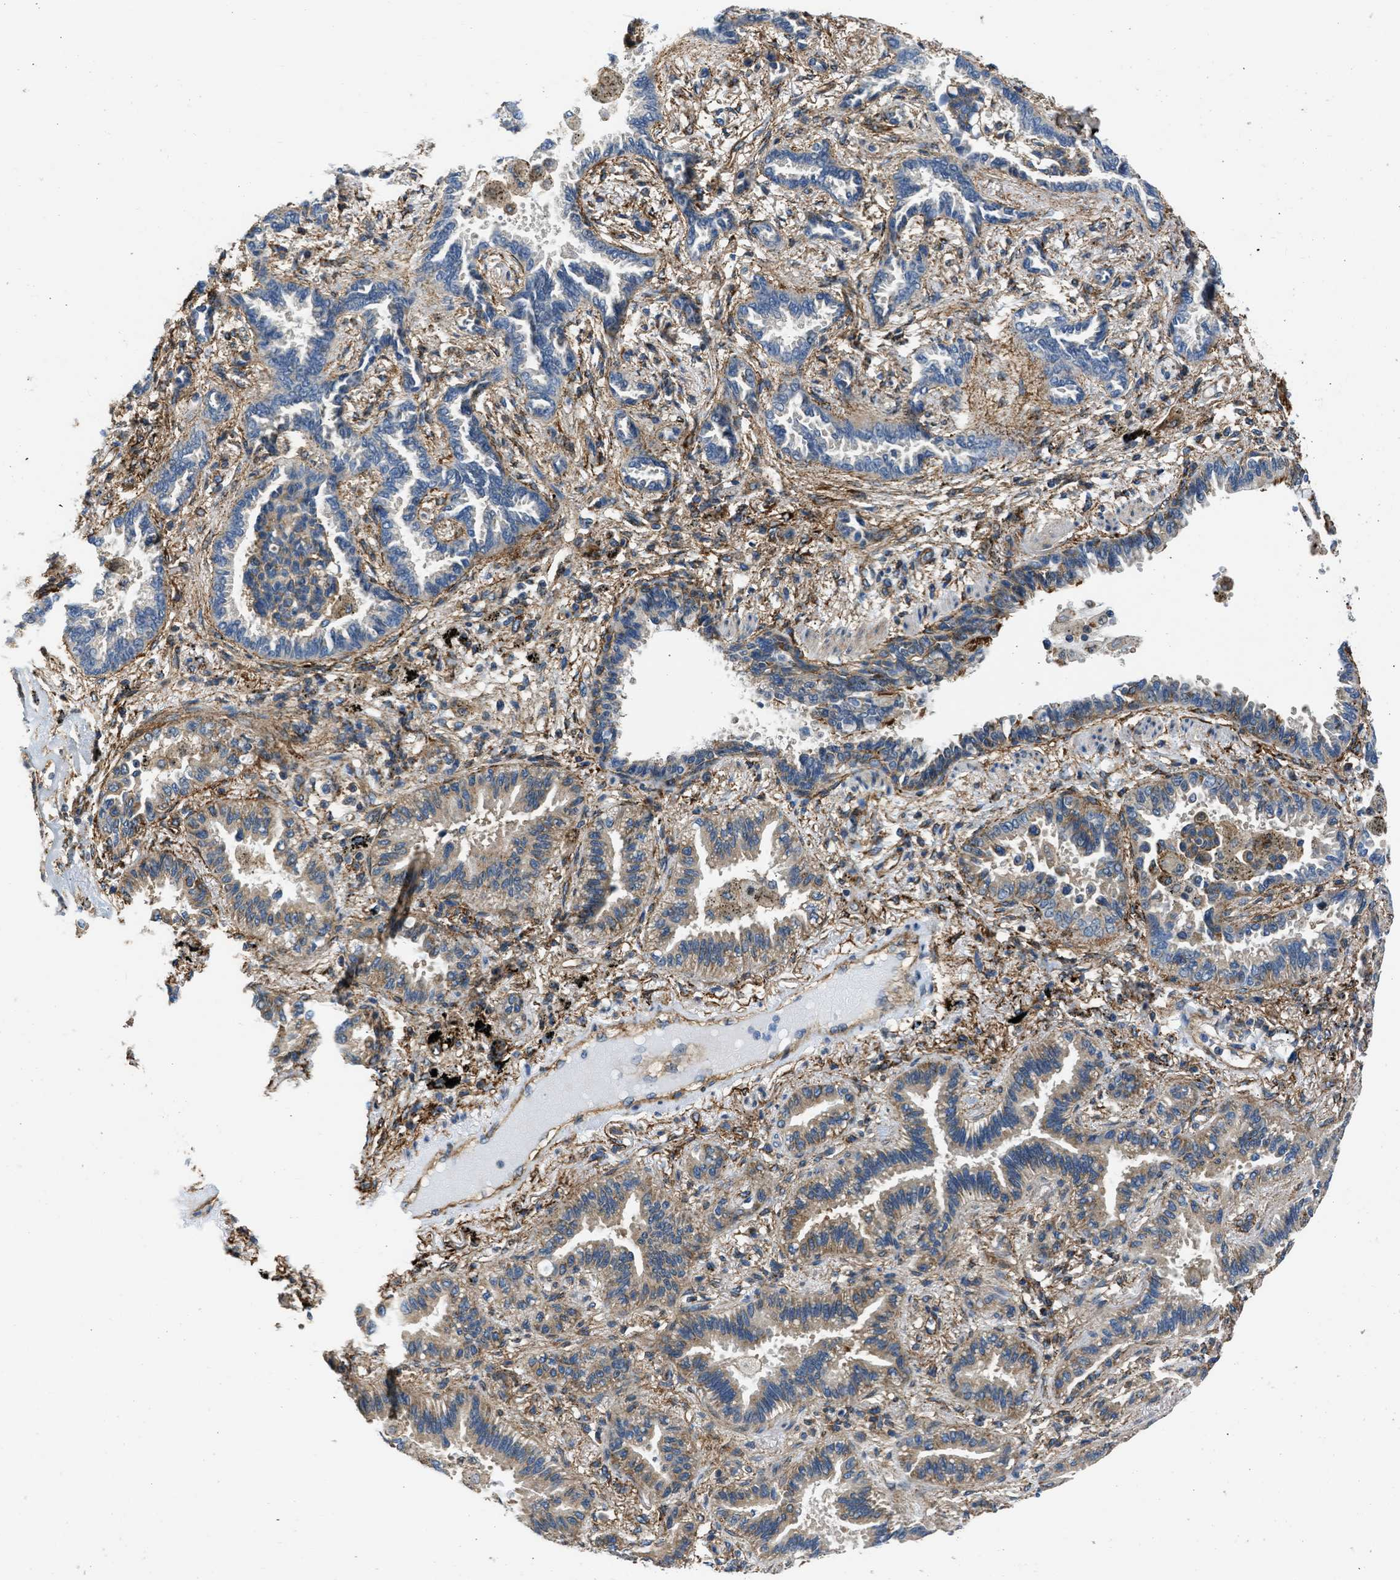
{"staining": {"intensity": "moderate", "quantity": "25%-75%", "location": "cytoplasmic/membranous"}, "tissue": "lung cancer", "cell_type": "Tumor cells", "image_type": "cancer", "snomed": [{"axis": "morphology", "description": "Normal tissue, NOS"}, {"axis": "morphology", "description": "Adenocarcinoma, NOS"}, {"axis": "topography", "description": "Lung"}], "caption": "Immunohistochemical staining of human lung adenocarcinoma displays medium levels of moderate cytoplasmic/membranous positivity in about 25%-75% of tumor cells.", "gene": "SEPTIN2", "patient": {"sex": "male", "age": 59}}